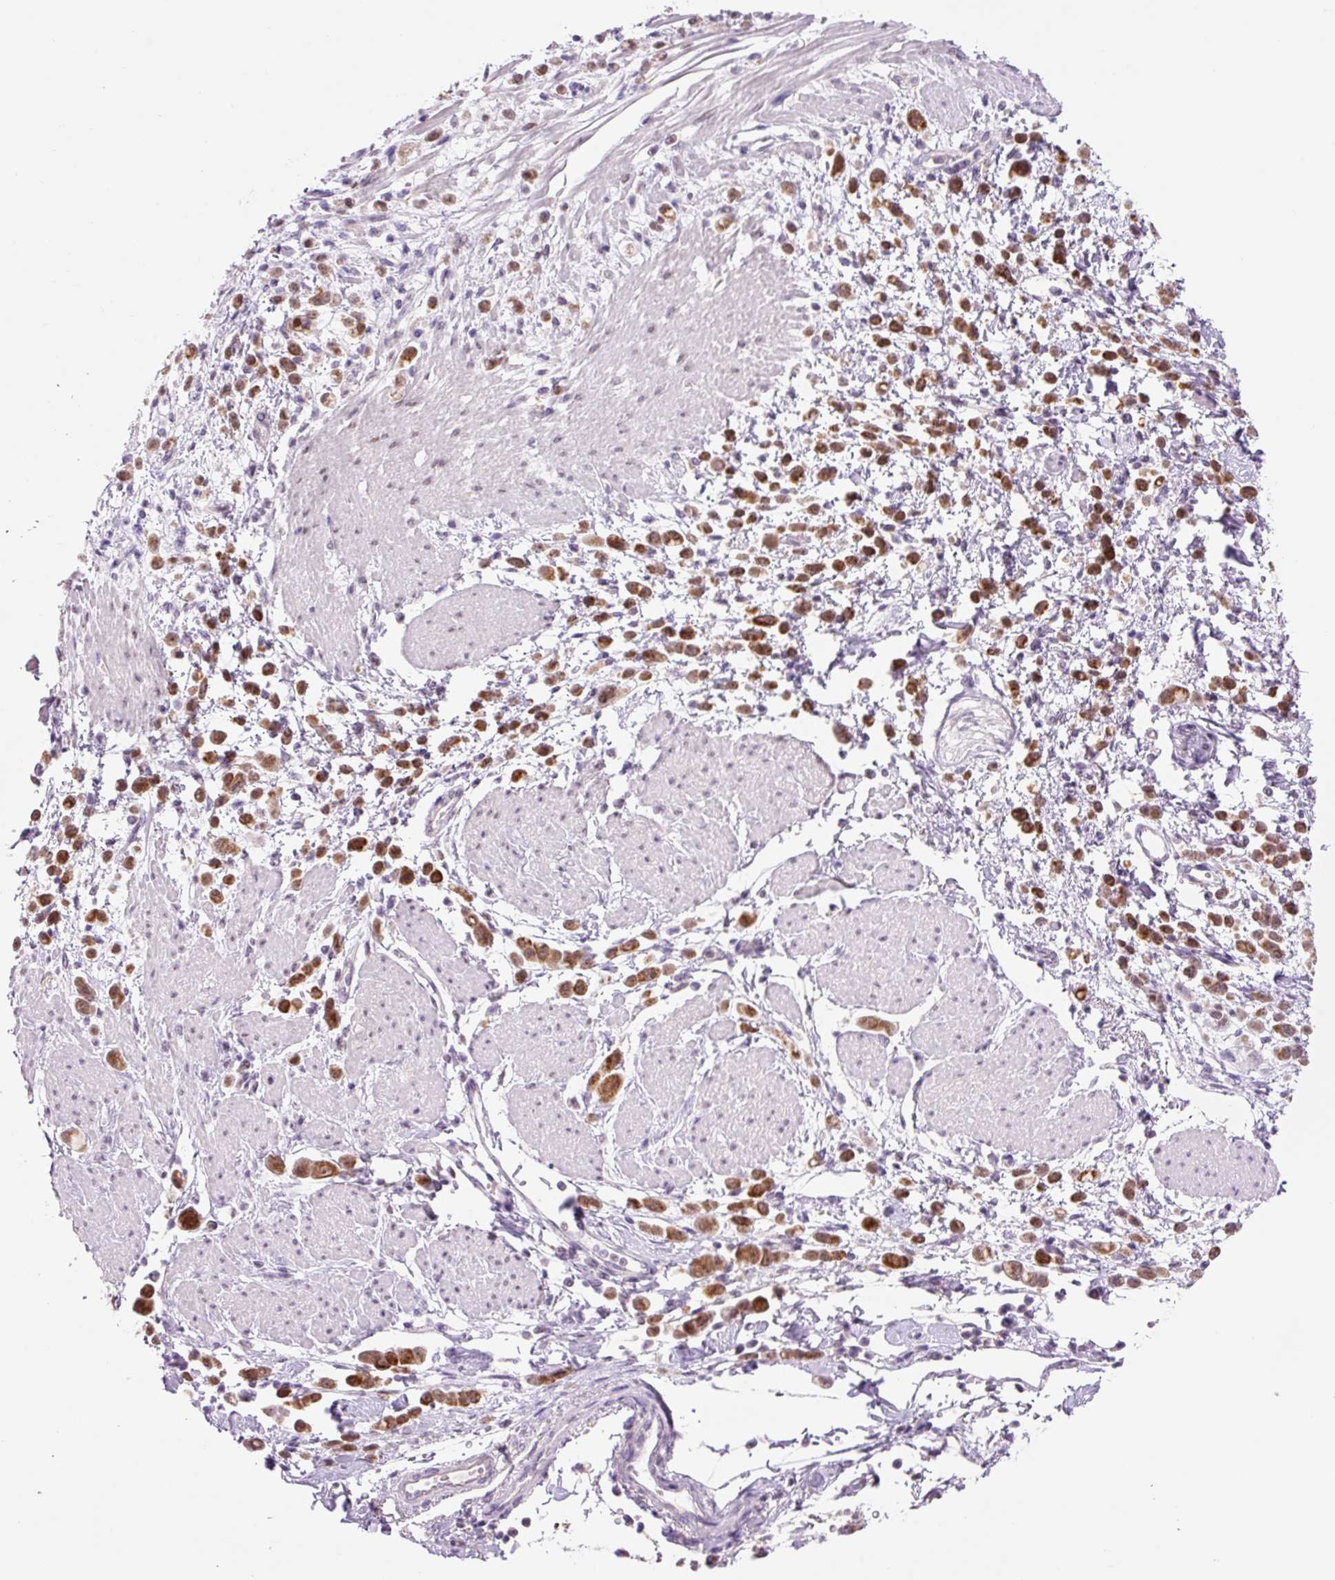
{"staining": {"intensity": "strong", "quantity": ">75%", "location": "cytoplasmic/membranous,nuclear"}, "tissue": "pancreatic cancer", "cell_type": "Tumor cells", "image_type": "cancer", "snomed": [{"axis": "morphology", "description": "Normal tissue, NOS"}, {"axis": "morphology", "description": "Adenocarcinoma, NOS"}, {"axis": "topography", "description": "Pancreas"}], "caption": "Strong cytoplasmic/membranous and nuclear staining is identified in about >75% of tumor cells in pancreatic cancer (adenocarcinoma).", "gene": "PCK2", "patient": {"sex": "female", "age": 64}}